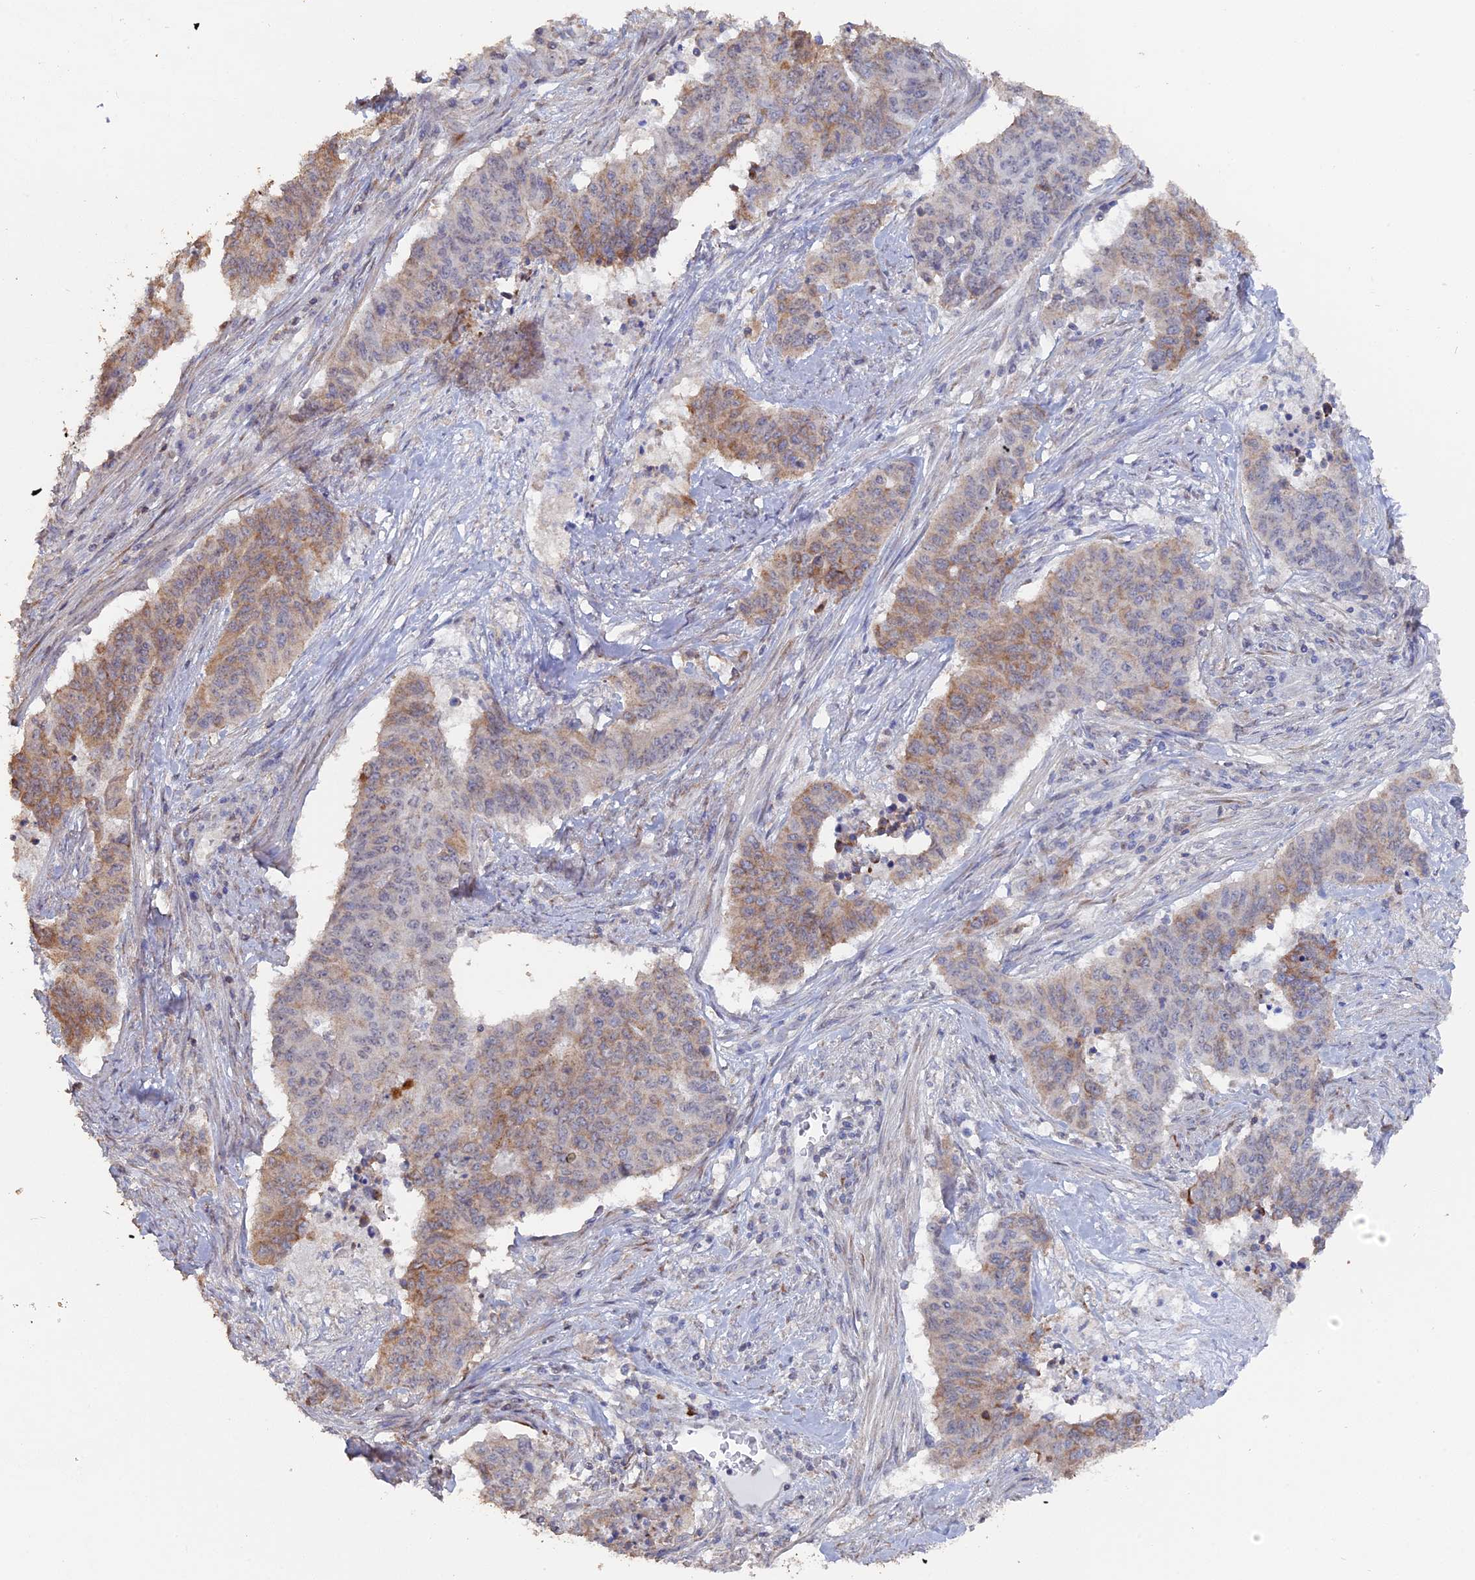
{"staining": {"intensity": "moderate", "quantity": "<25%", "location": "cytoplasmic/membranous"}, "tissue": "endometrial cancer", "cell_type": "Tumor cells", "image_type": "cancer", "snomed": [{"axis": "morphology", "description": "Adenocarcinoma, NOS"}, {"axis": "topography", "description": "Endometrium"}], "caption": "Endometrial adenocarcinoma stained with a protein marker shows moderate staining in tumor cells.", "gene": "SEMG2", "patient": {"sex": "female", "age": 59}}